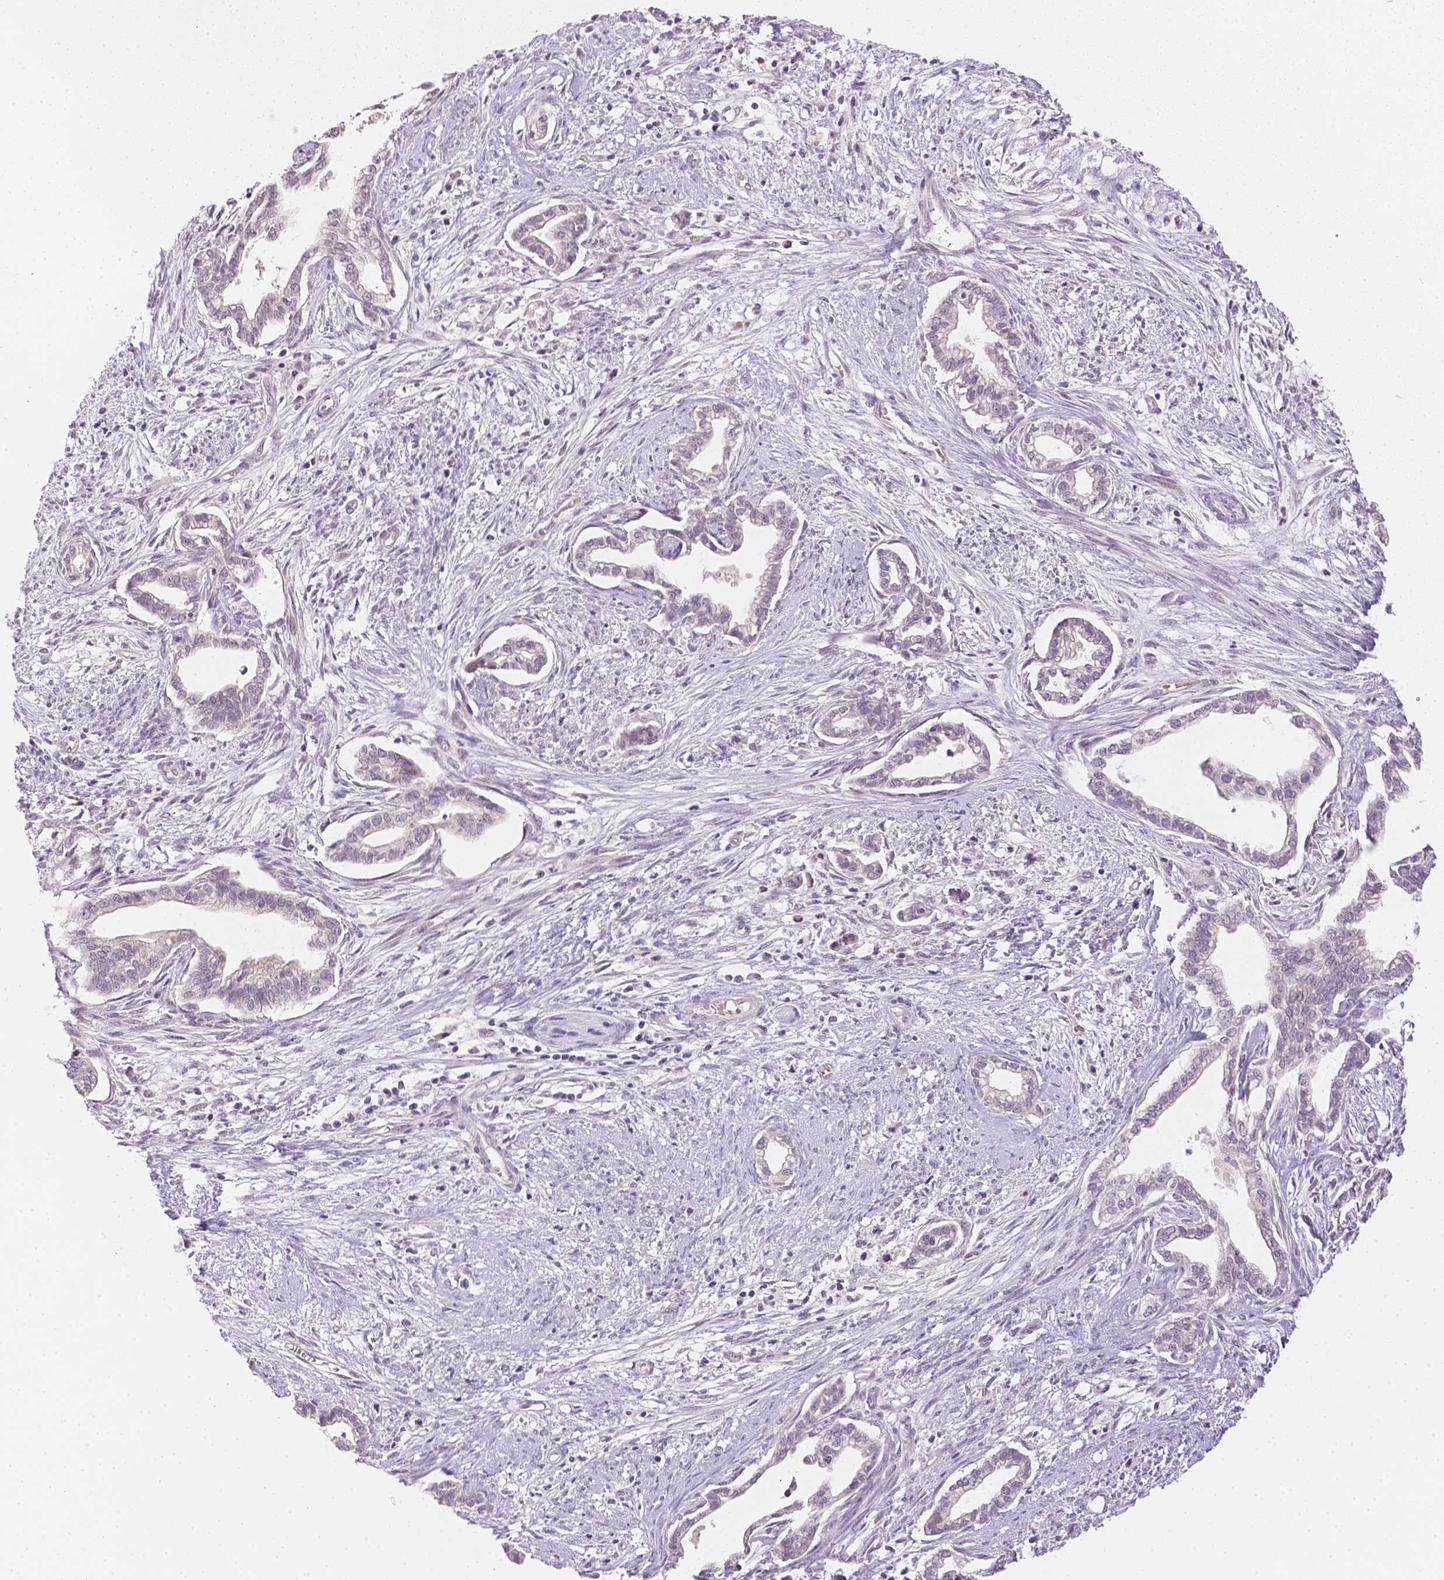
{"staining": {"intensity": "negative", "quantity": "none", "location": "none"}, "tissue": "cervical cancer", "cell_type": "Tumor cells", "image_type": "cancer", "snomed": [{"axis": "morphology", "description": "Adenocarcinoma, NOS"}, {"axis": "topography", "description": "Cervix"}], "caption": "Cervical cancer was stained to show a protein in brown. There is no significant staining in tumor cells.", "gene": "ZNF280B", "patient": {"sex": "female", "age": 62}}